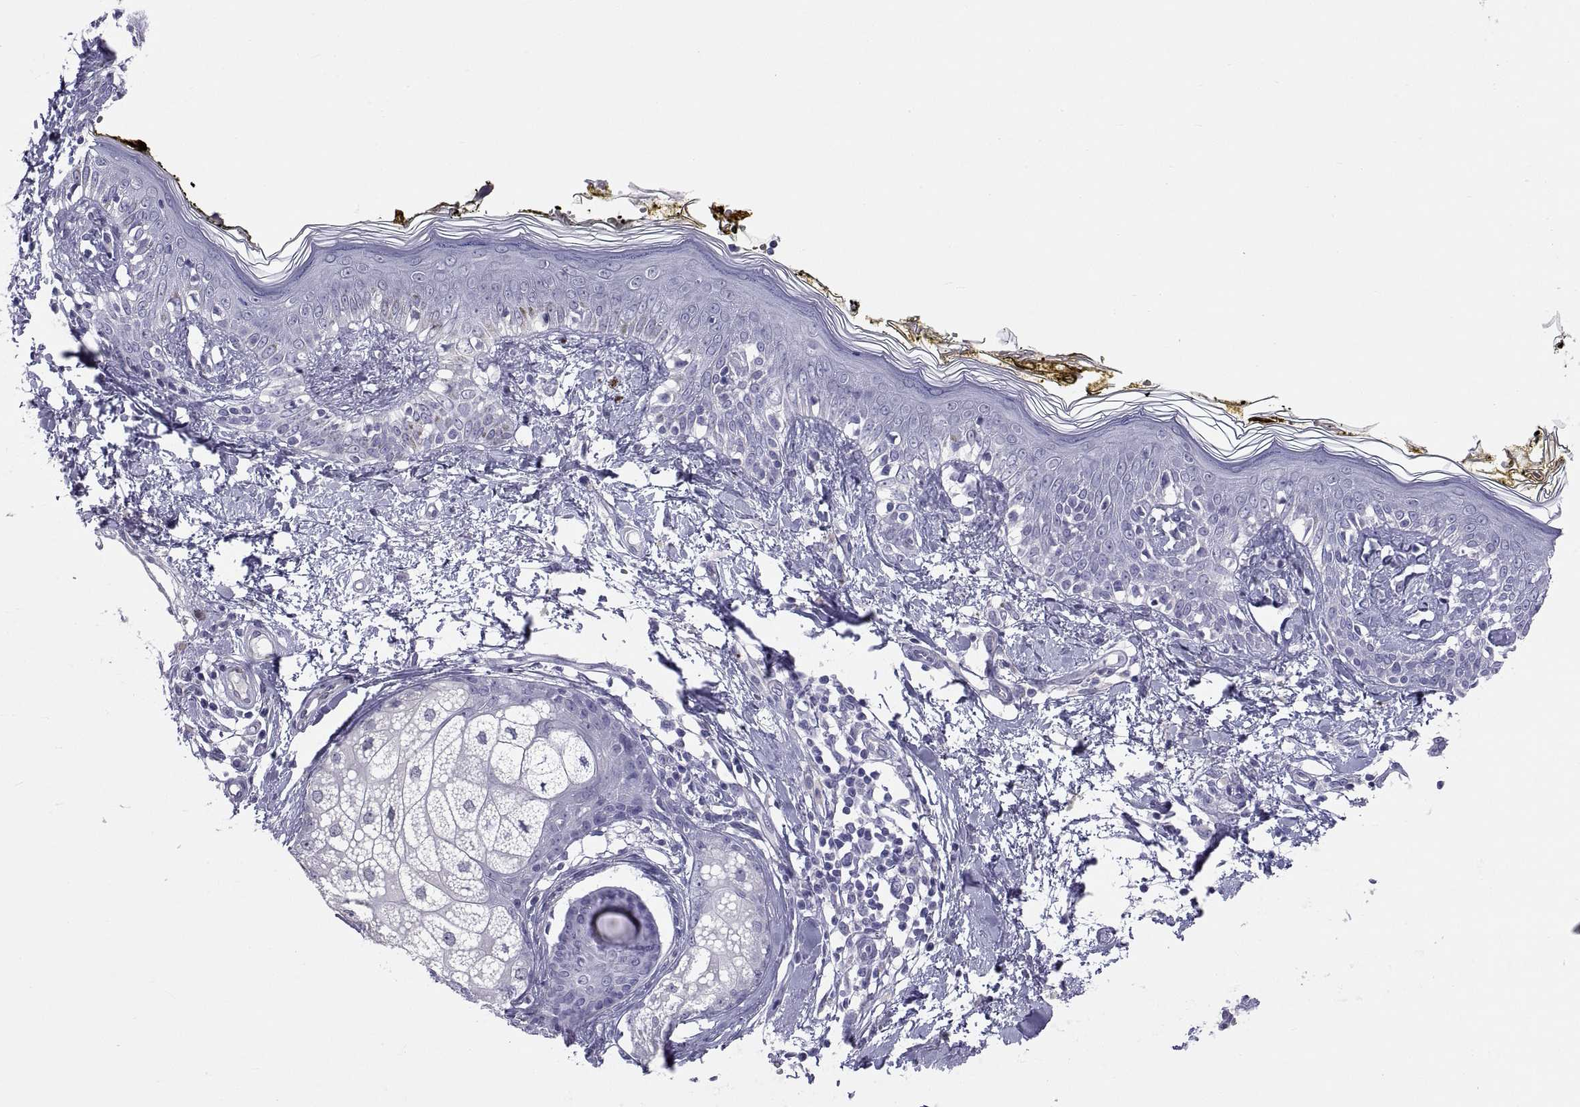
{"staining": {"intensity": "negative", "quantity": "none", "location": "none"}, "tissue": "skin", "cell_type": "Fibroblasts", "image_type": "normal", "snomed": [{"axis": "morphology", "description": "Normal tissue, NOS"}, {"axis": "topography", "description": "Skin"}], "caption": "The photomicrograph shows no significant positivity in fibroblasts of skin. The staining was performed using DAB to visualize the protein expression in brown, while the nuclei were stained in blue with hematoxylin (Magnification: 20x).", "gene": "TEX13A", "patient": {"sex": "male", "age": 76}}